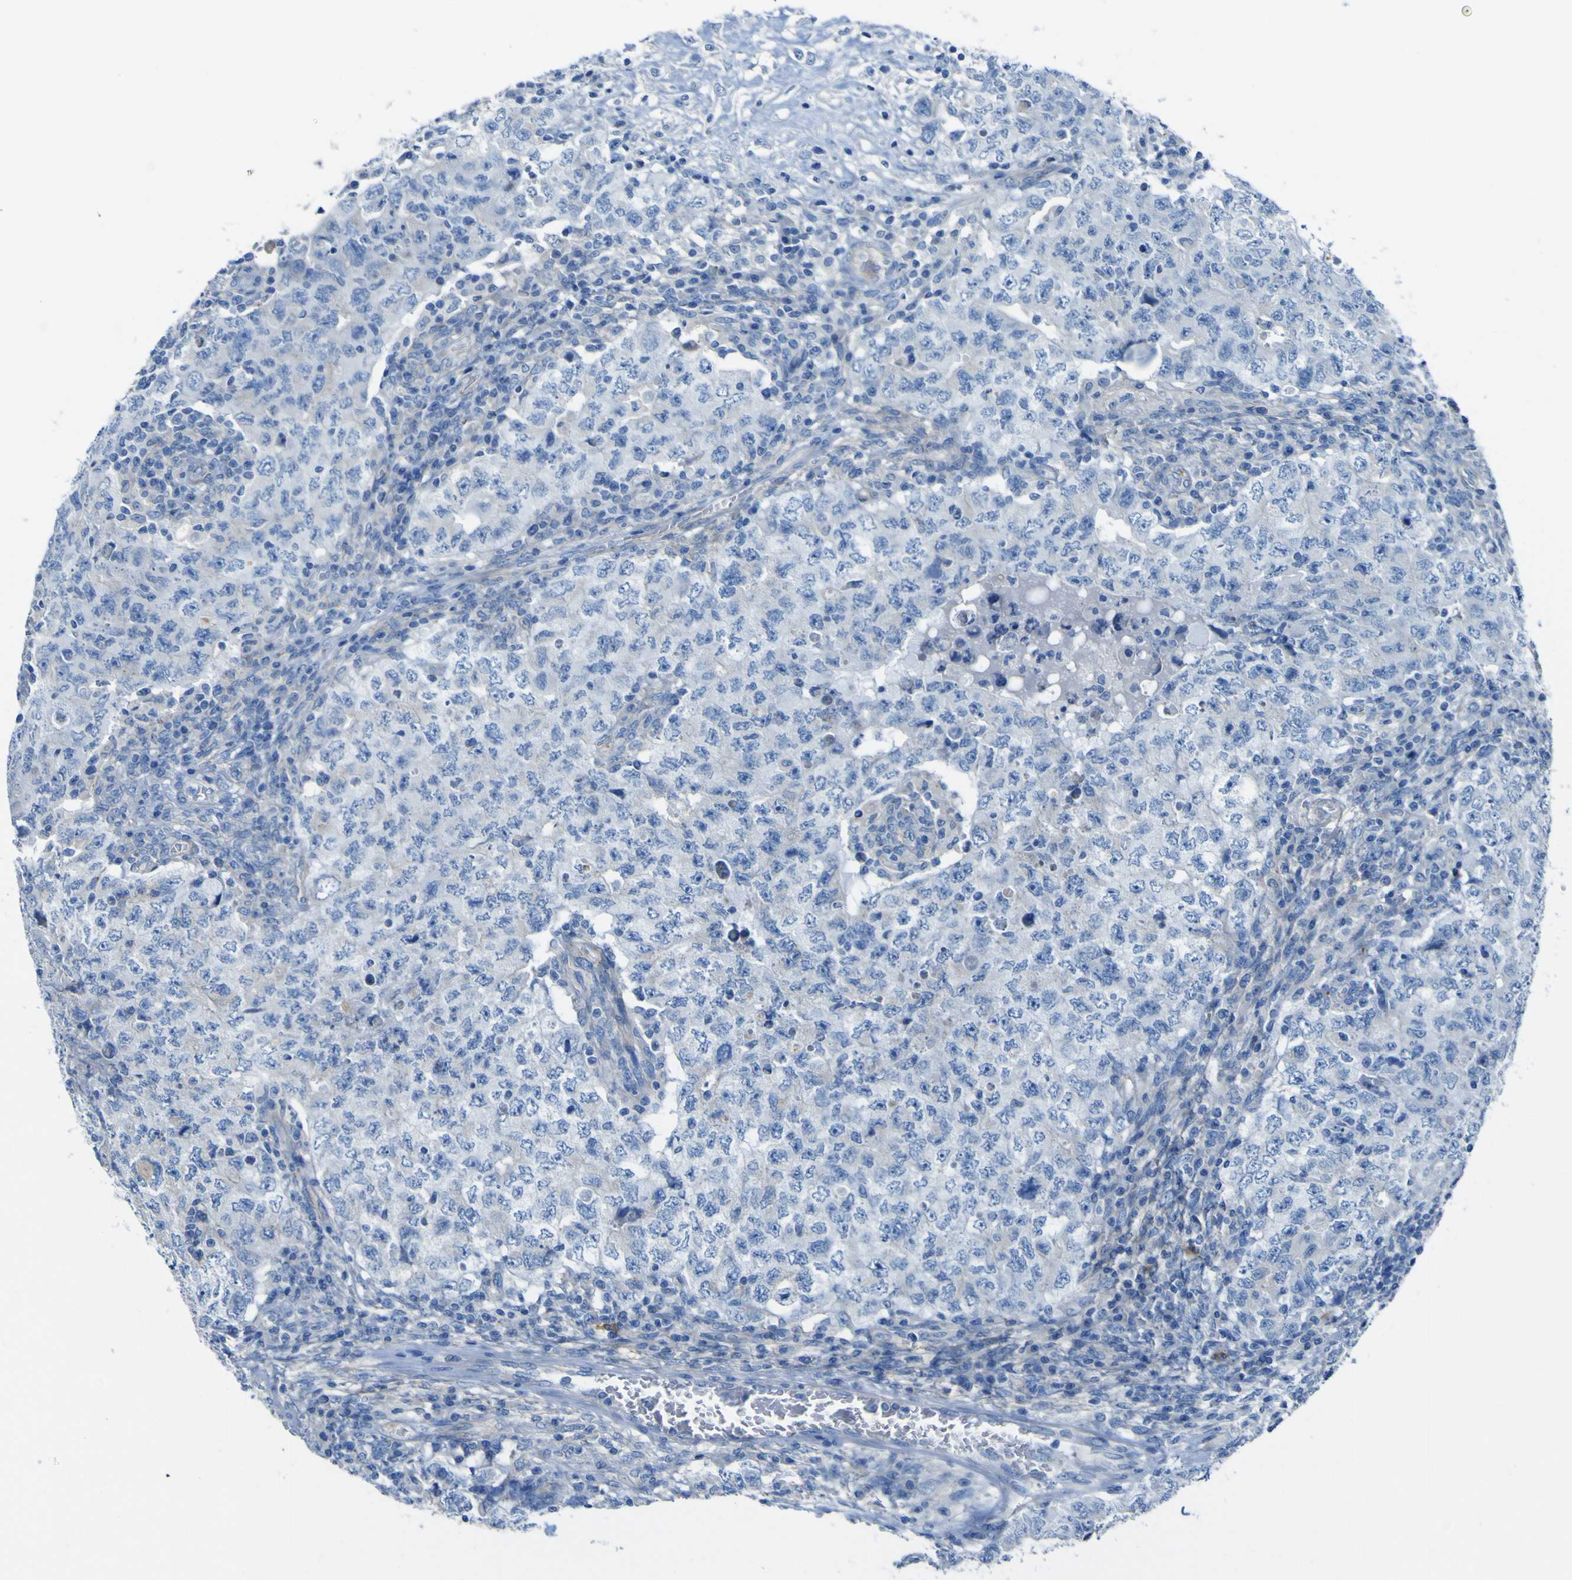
{"staining": {"intensity": "negative", "quantity": "none", "location": "none"}, "tissue": "testis cancer", "cell_type": "Tumor cells", "image_type": "cancer", "snomed": [{"axis": "morphology", "description": "Carcinoma, Embryonal, NOS"}, {"axis": "topography", "description": "Testis"}], "caption": "Micrograph shows no significant protein expression in tumor cells of embryonal carcinoma (testis).", "gene": "ADGRA2", "patient": {"sex": "male", "age": 26}}